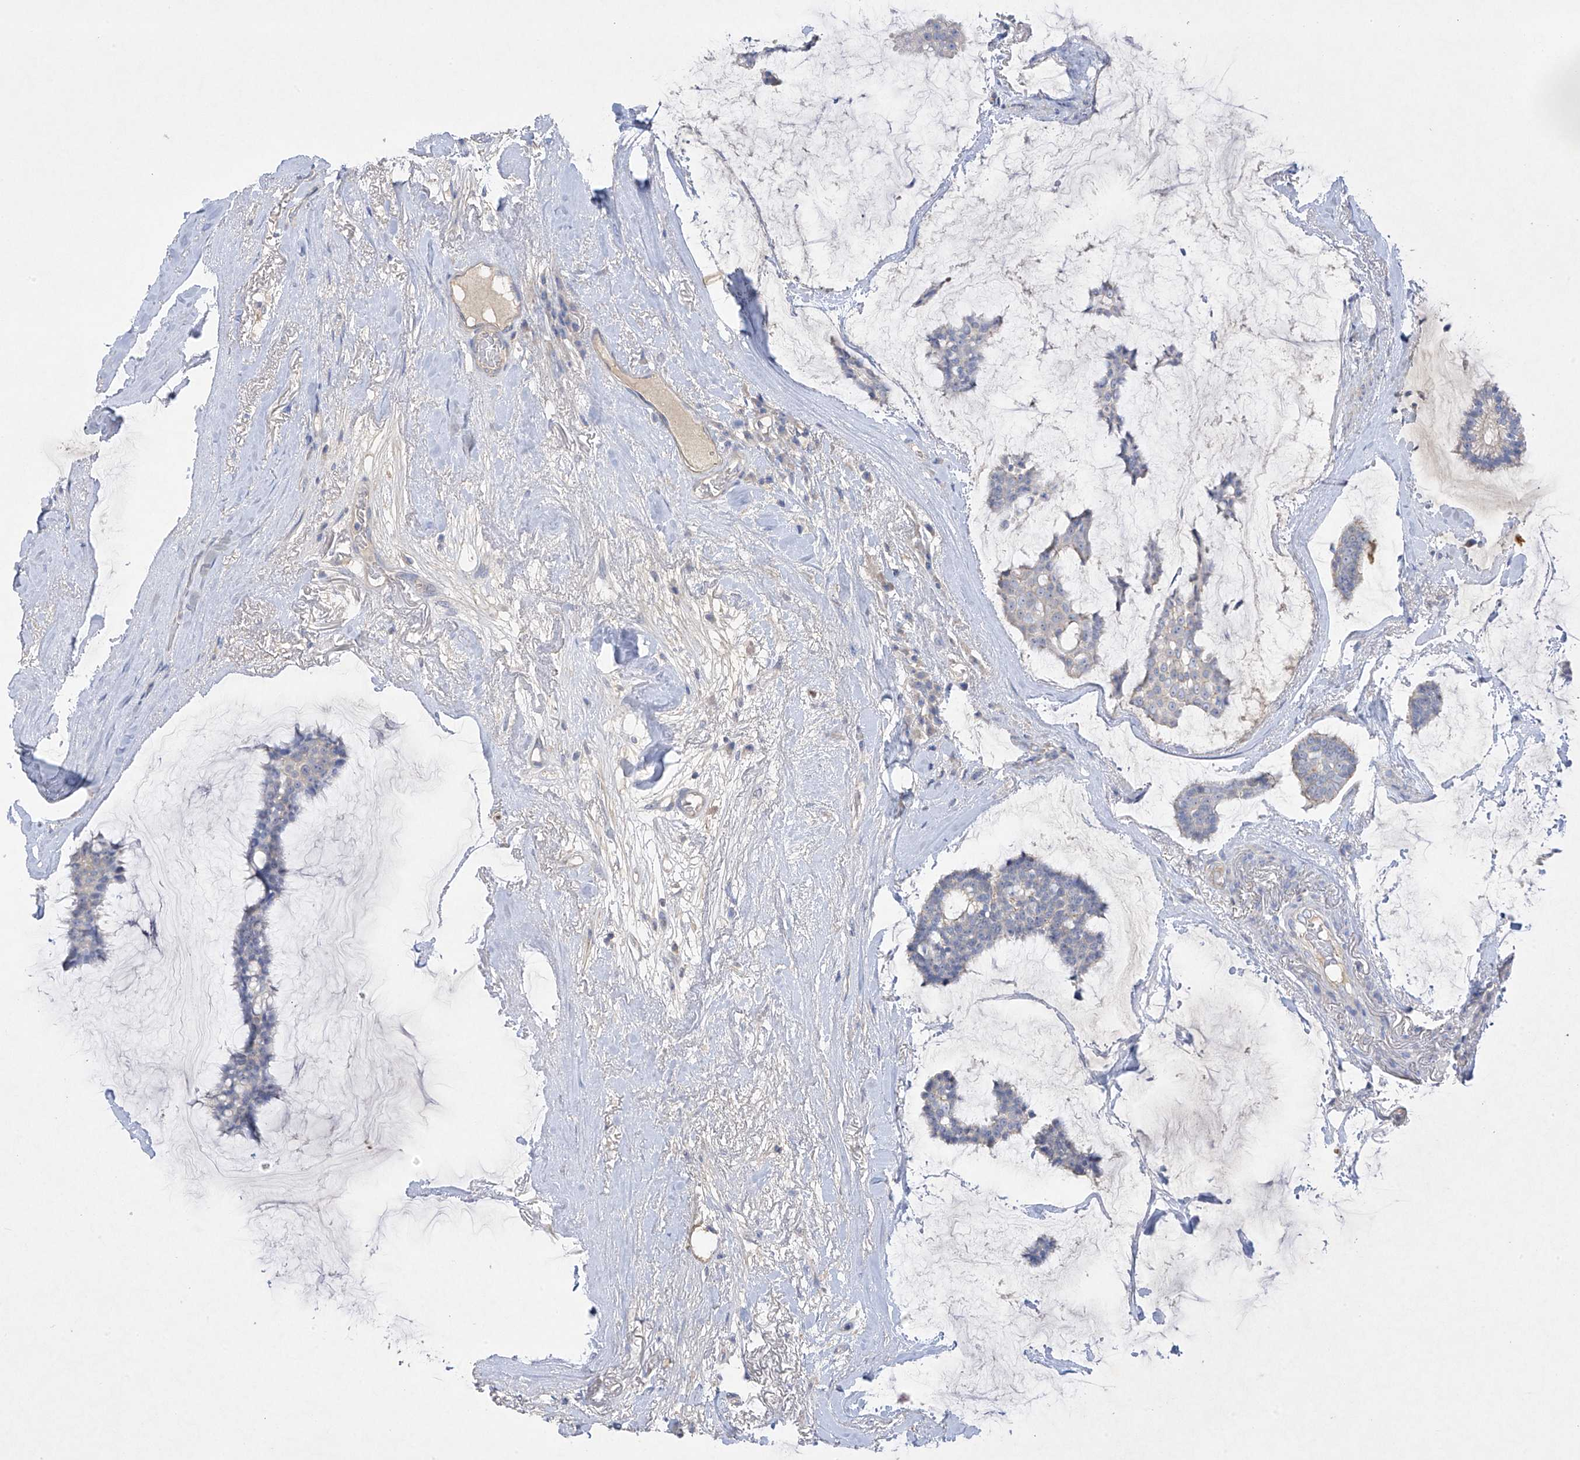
{"staining": {"intensity": "negative", "quantity": "none", "location": "none"}, "tissue": "breast cancer", "cell_type": "Tumor cells", "image_type": "cancer", "snomed": [{"axis": "morphology", "description": "Duct carcinoma"}, {"axis": "topography", "description": "Breast"}], "caption": "Breast cancer (invasive ductal carcinoma) was stained to show a protein in brown. There is no significant staining in tumor cells.", "gene": "PRSS12", "patient": {"sex": "female", "age": 93}}